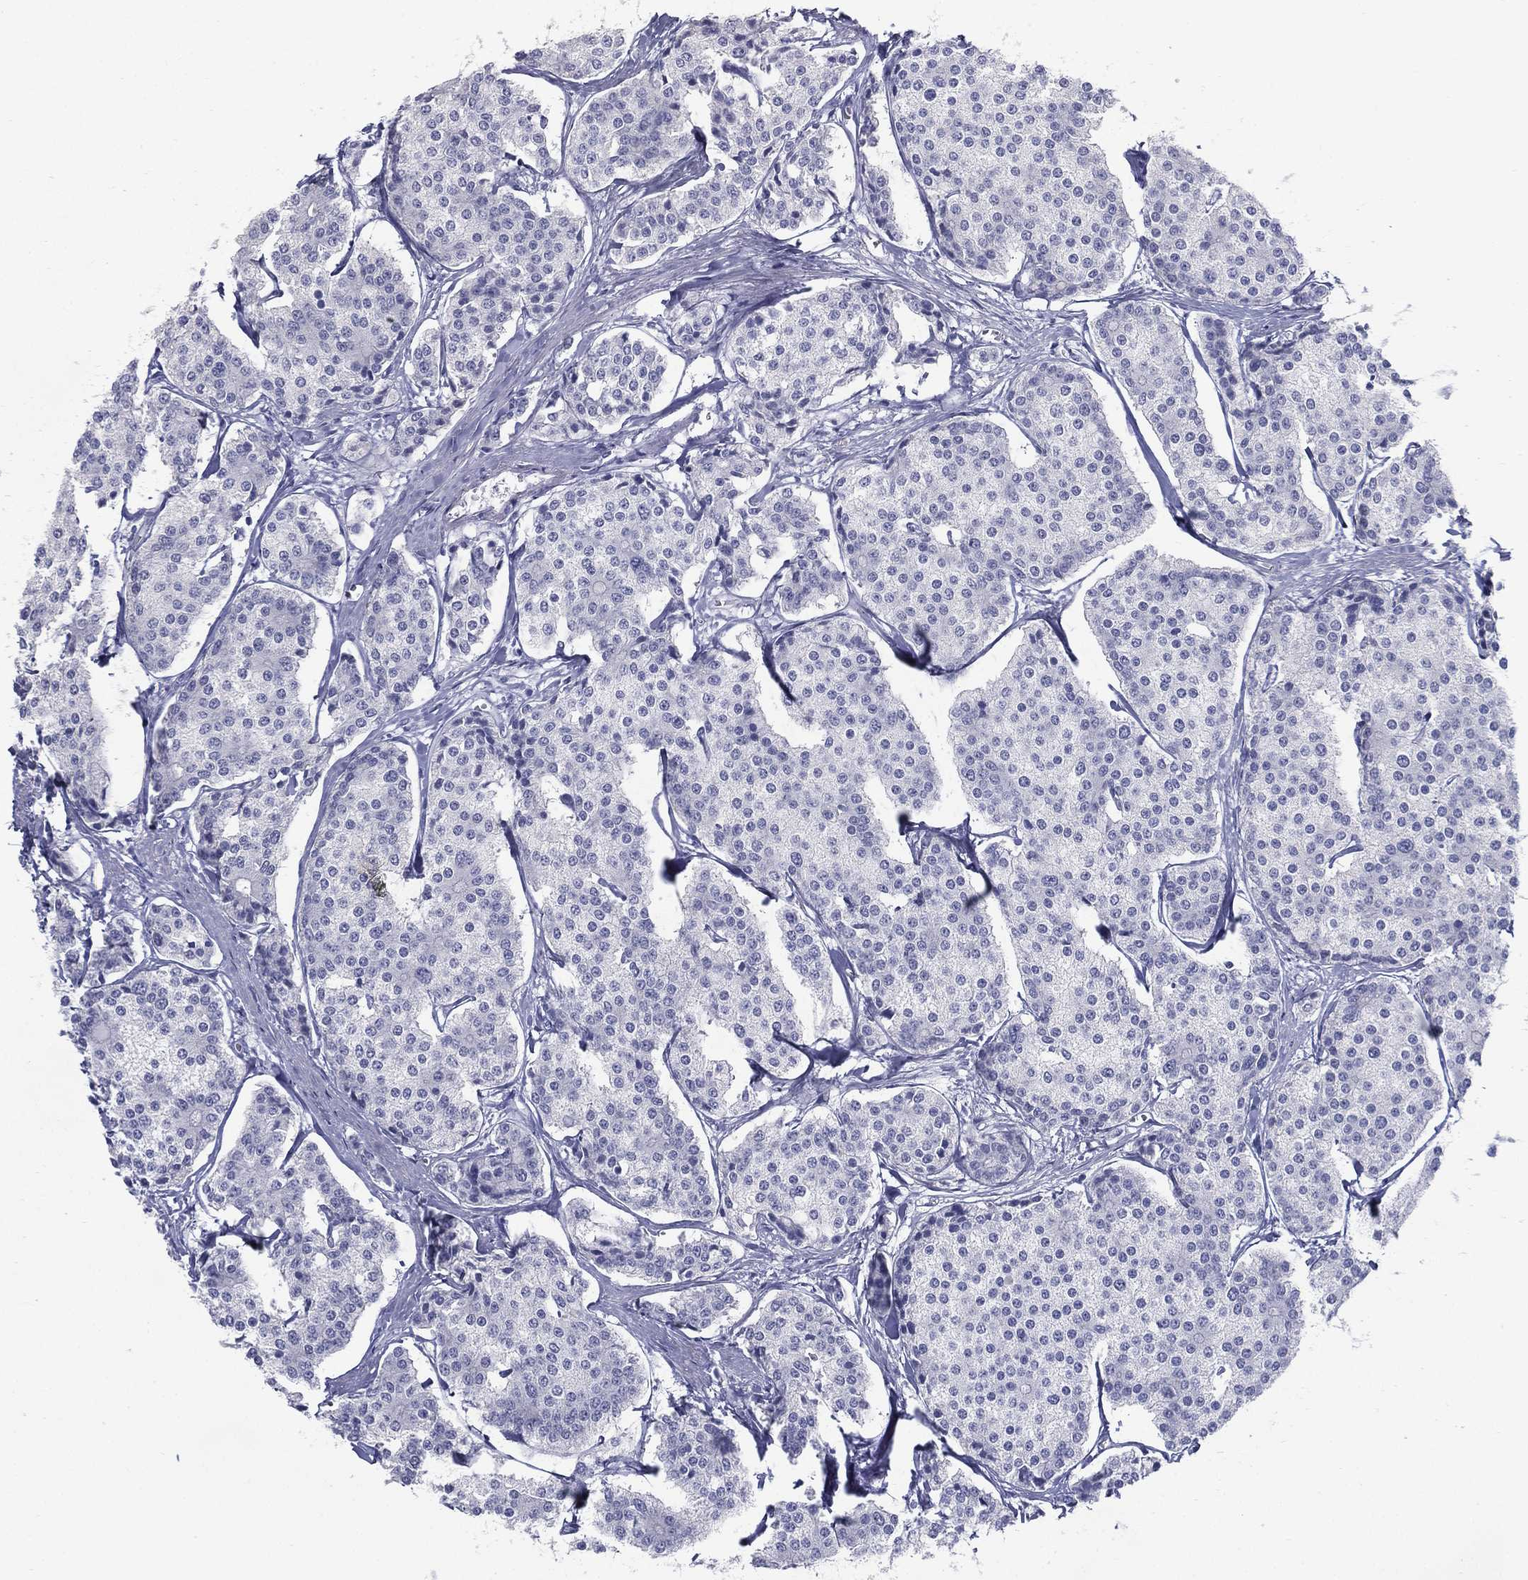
{"staining": {"intensity": "negative", "quantity": "none", "location": "none"}, "tissue": "carcinoid", "cell_type": "Tumor cells", "image_type": "cancer", "snomed": [{"axis": "morphology", "description": "Carcinoid, malignant, NOS"}, {"axis": "topography", "description": "Small intestine"}], "caption": "Malignant carcinoid was stained to show a protein in brown. There is no significant positivity in tumor cells. (DAB (3,3'-diaminobenzidine) immunohistochemistry (IHC), high magnification).", "gene": "KIF2C", "patient": {"sex": "female", "age": 65}}